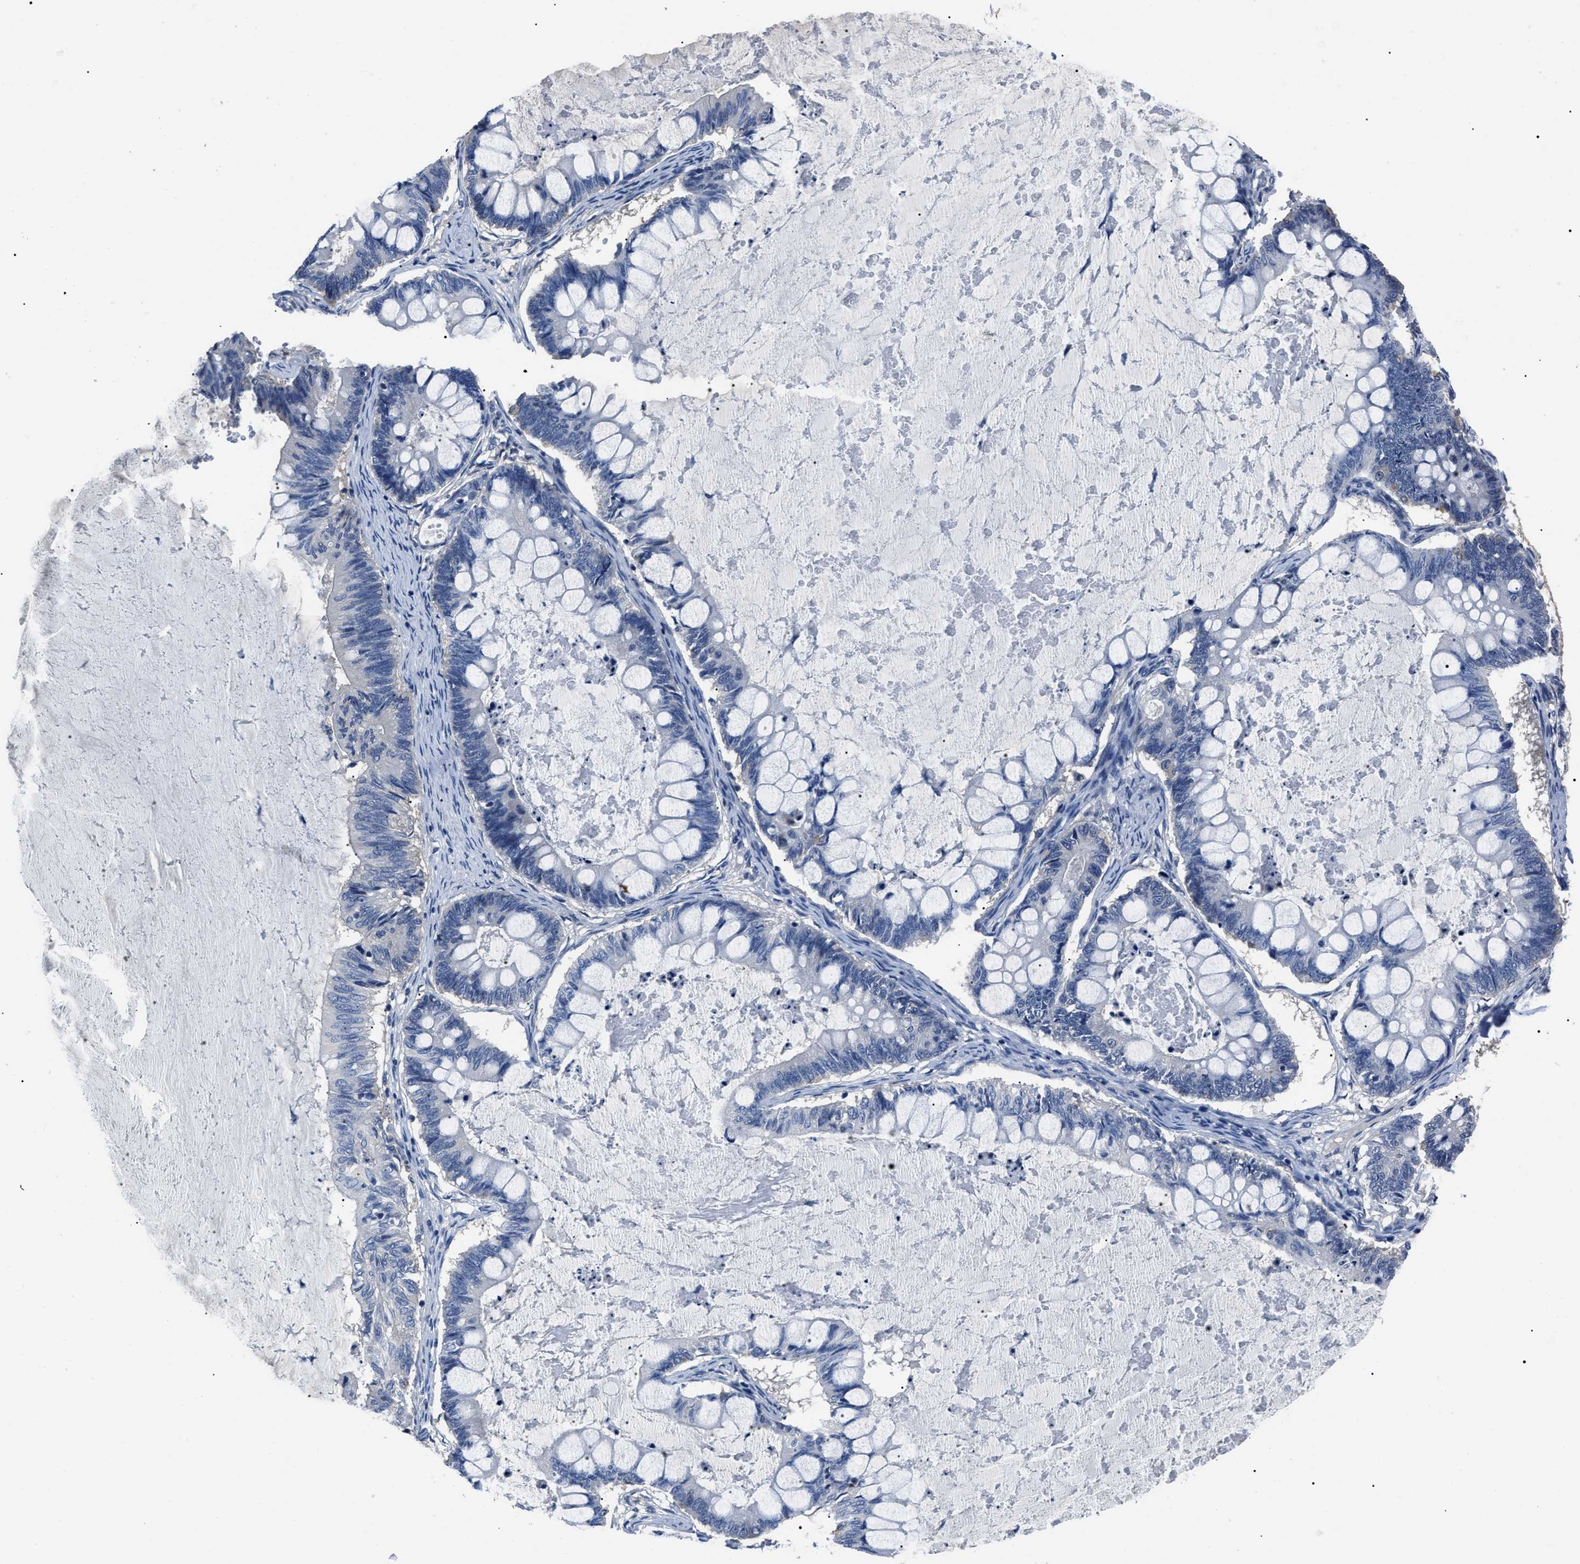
{"staining": {"intensity": "negative", "quantity": "none", "location": "none"}, "tissue": "ovarian cancer", "cell_type": "Tumor cells", "image_type": "cancer", "snomed": [{"axis": "morphology", "description": "Cystadenocarcinoma, mucinous, NOS"}, {"axis": "topography", "description": "Ovary"}], "caption": "This photomicrograph is of mucinous cystadenocarcinoma (ovarian) stained with immunohistochemistry (IHC) to label a protein in brown with the nuclei are counter-stained blue. There is no positivity in tumor cells.", "gene": "LRWD1", "patient": {"sex": "female", "age": 61}}